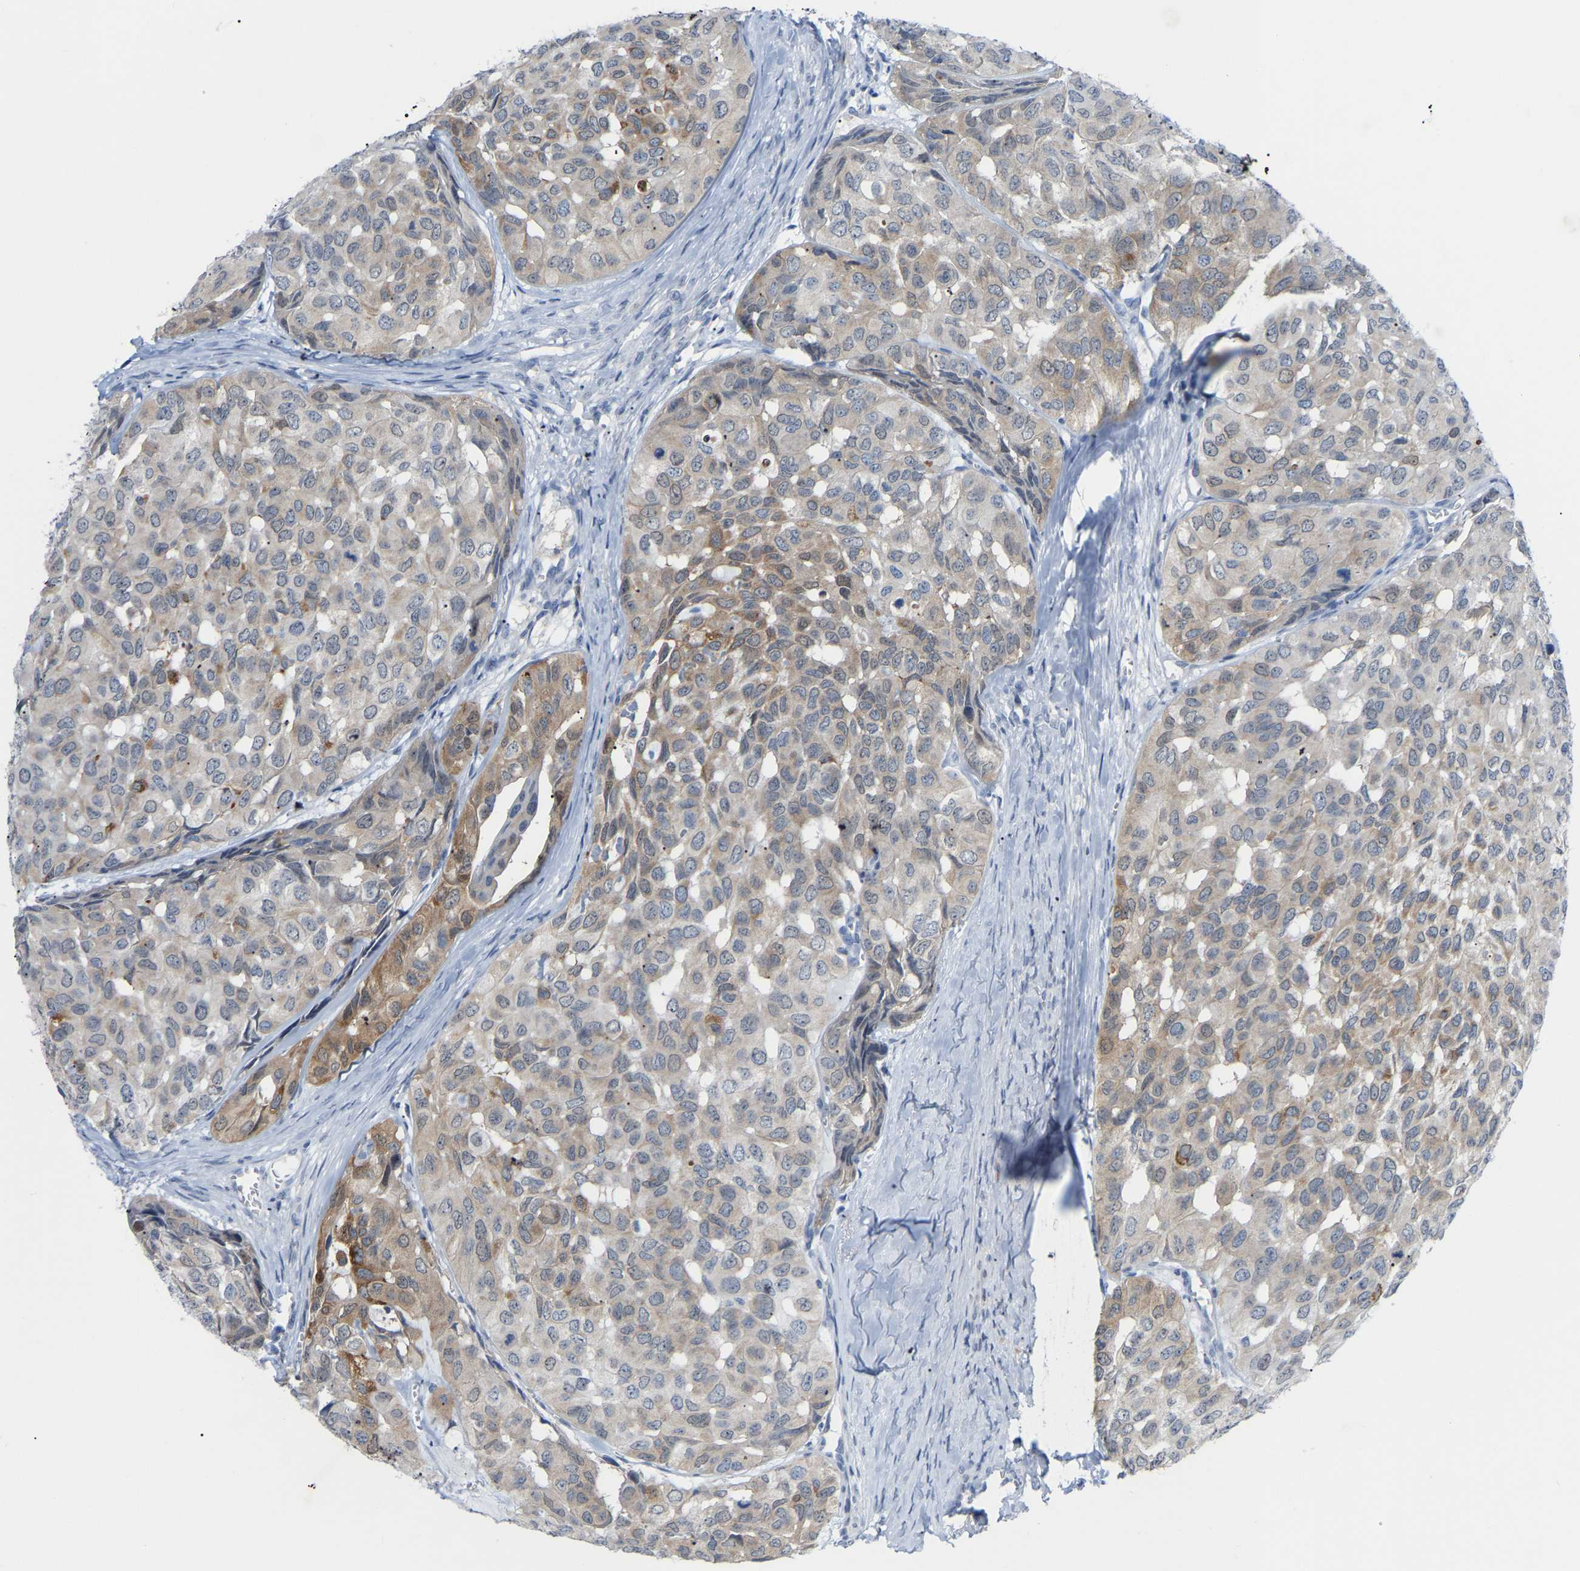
{"staining": {"intensity": "weak", "quantity": ">75%", "location": "cytoplasmic/membranous"}, "tissue": "head and neck cancer", "cell_type": "Tumor cells", "image_type": "cancer", "snomed": [{"axis": "morphology", "description": "Adenocarcinoma, NOS"}, {"axis": "topography", "description": "Salivary gland, NOS"}, {"axis": "topography", "description": "Head-Neck"}], "caption": "Weak cytoplasmic/membranous positivity for a protein is identified in about >75% of tumor cells of head and neck cancer using immunohistochemistry.", "gene": "ABTB2", "patient": {"sex": "female", "age": 76}}